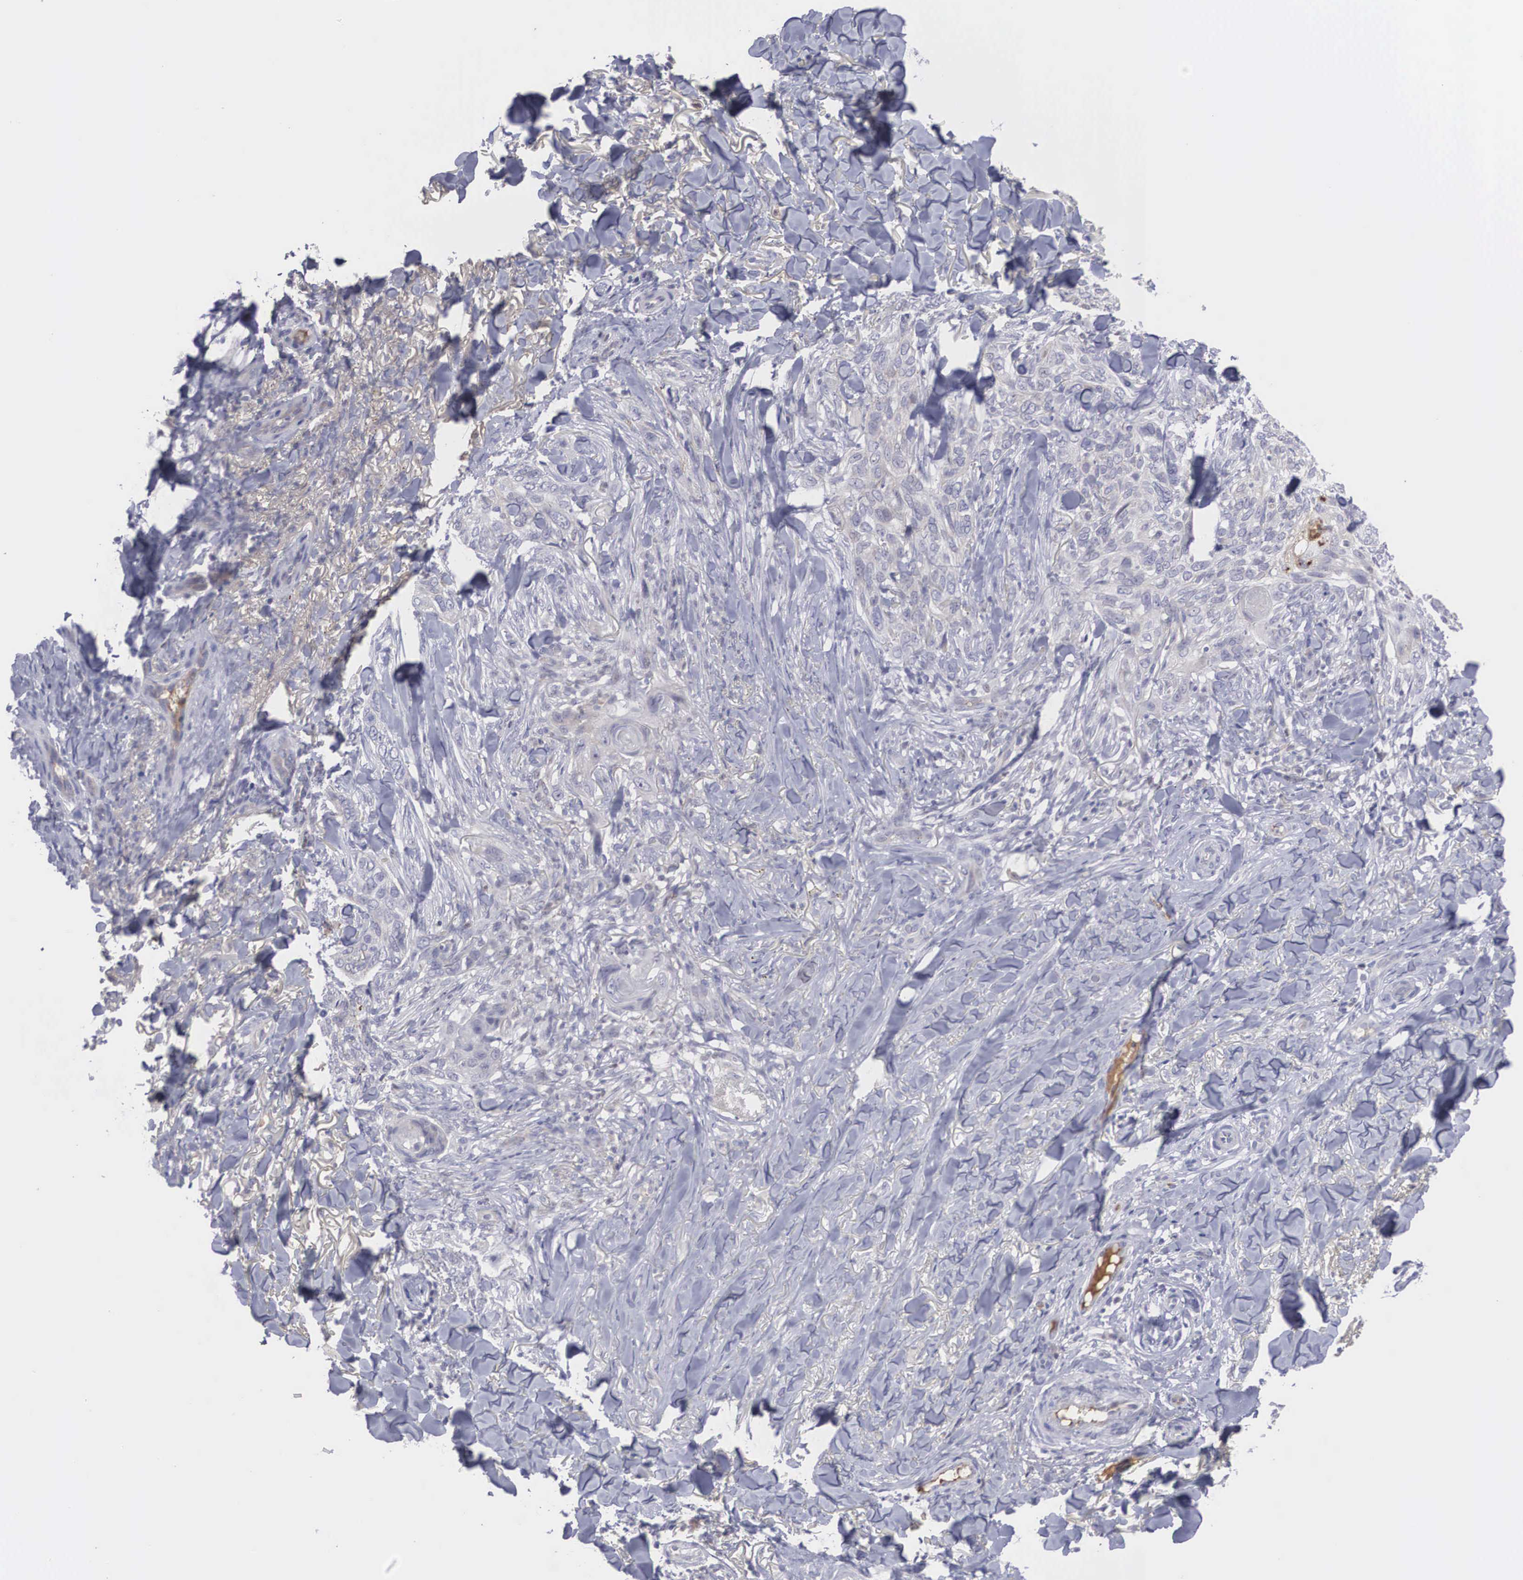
{"staining": {"intensity": "weak", "quantity": "<25%", "location": "cytoplasmic/membranous"}, "tissue": "skin cancer", "cell_type": "Tumor cells", "image_type": "cancer", "snomed": [{"axis": "morphology", "description": "Normal tissue, NOS"}, {"axis": "morphology", "description": "Basal cell carcinoma"}, {"axis": "topography", "description": "Skin"}], "caption": "DAB (3,3'-diaminobenzidine) immunohistochemical staining of skin cancer (basal cell carcinoma) displays no significant staining in tumor cells.", "gene": "RBPJ", "patient": {"sex": "male", "age": 81}}